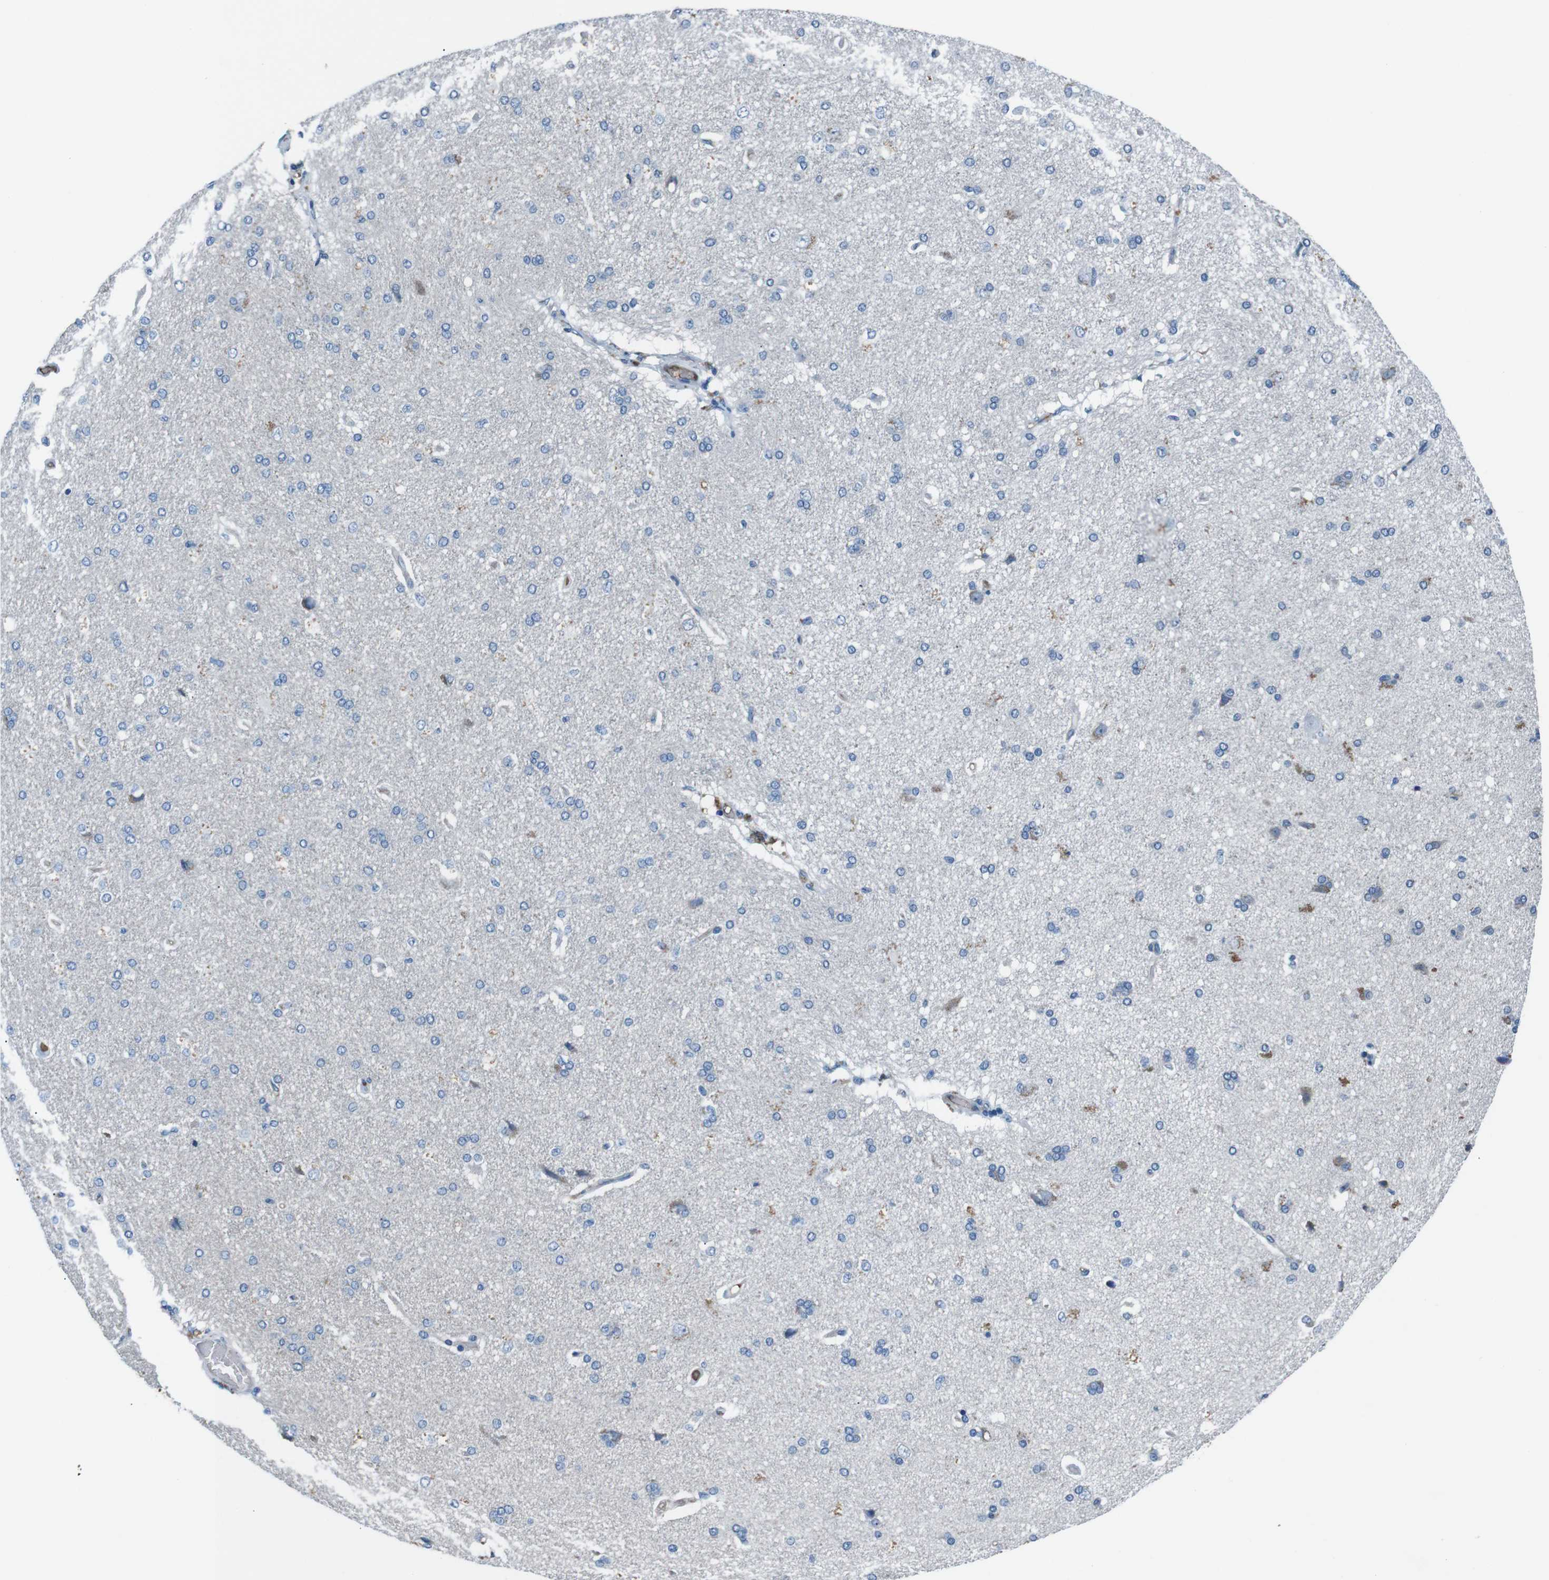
{"staining": {"intensity": "moderate", "quantity": "25%-75%", "location": "cytoplasmic/membranous"}, "tissue": "cerebral cortex", "cell_type": "Endothelial cells", "image_type": "normal", "snomed": [{"axis": "morphology", "description": "Normal tissue, NOS"}, {"axis": "topography", "description": "Cerebral cortex"}], "caption": "Immunohistochemistry (IHC) histopathology image of normal cerebral cortex: human cerebral cortex stained using immunohistochemistry shows medium levels of moderate protein expression localized specifically in the cytoplasmic/membranous of endothelial cells, appearing as a cytoplasmic/membranous brown color.", "gene": "LEP", "patient": {"sex": "male", "age": 62}}